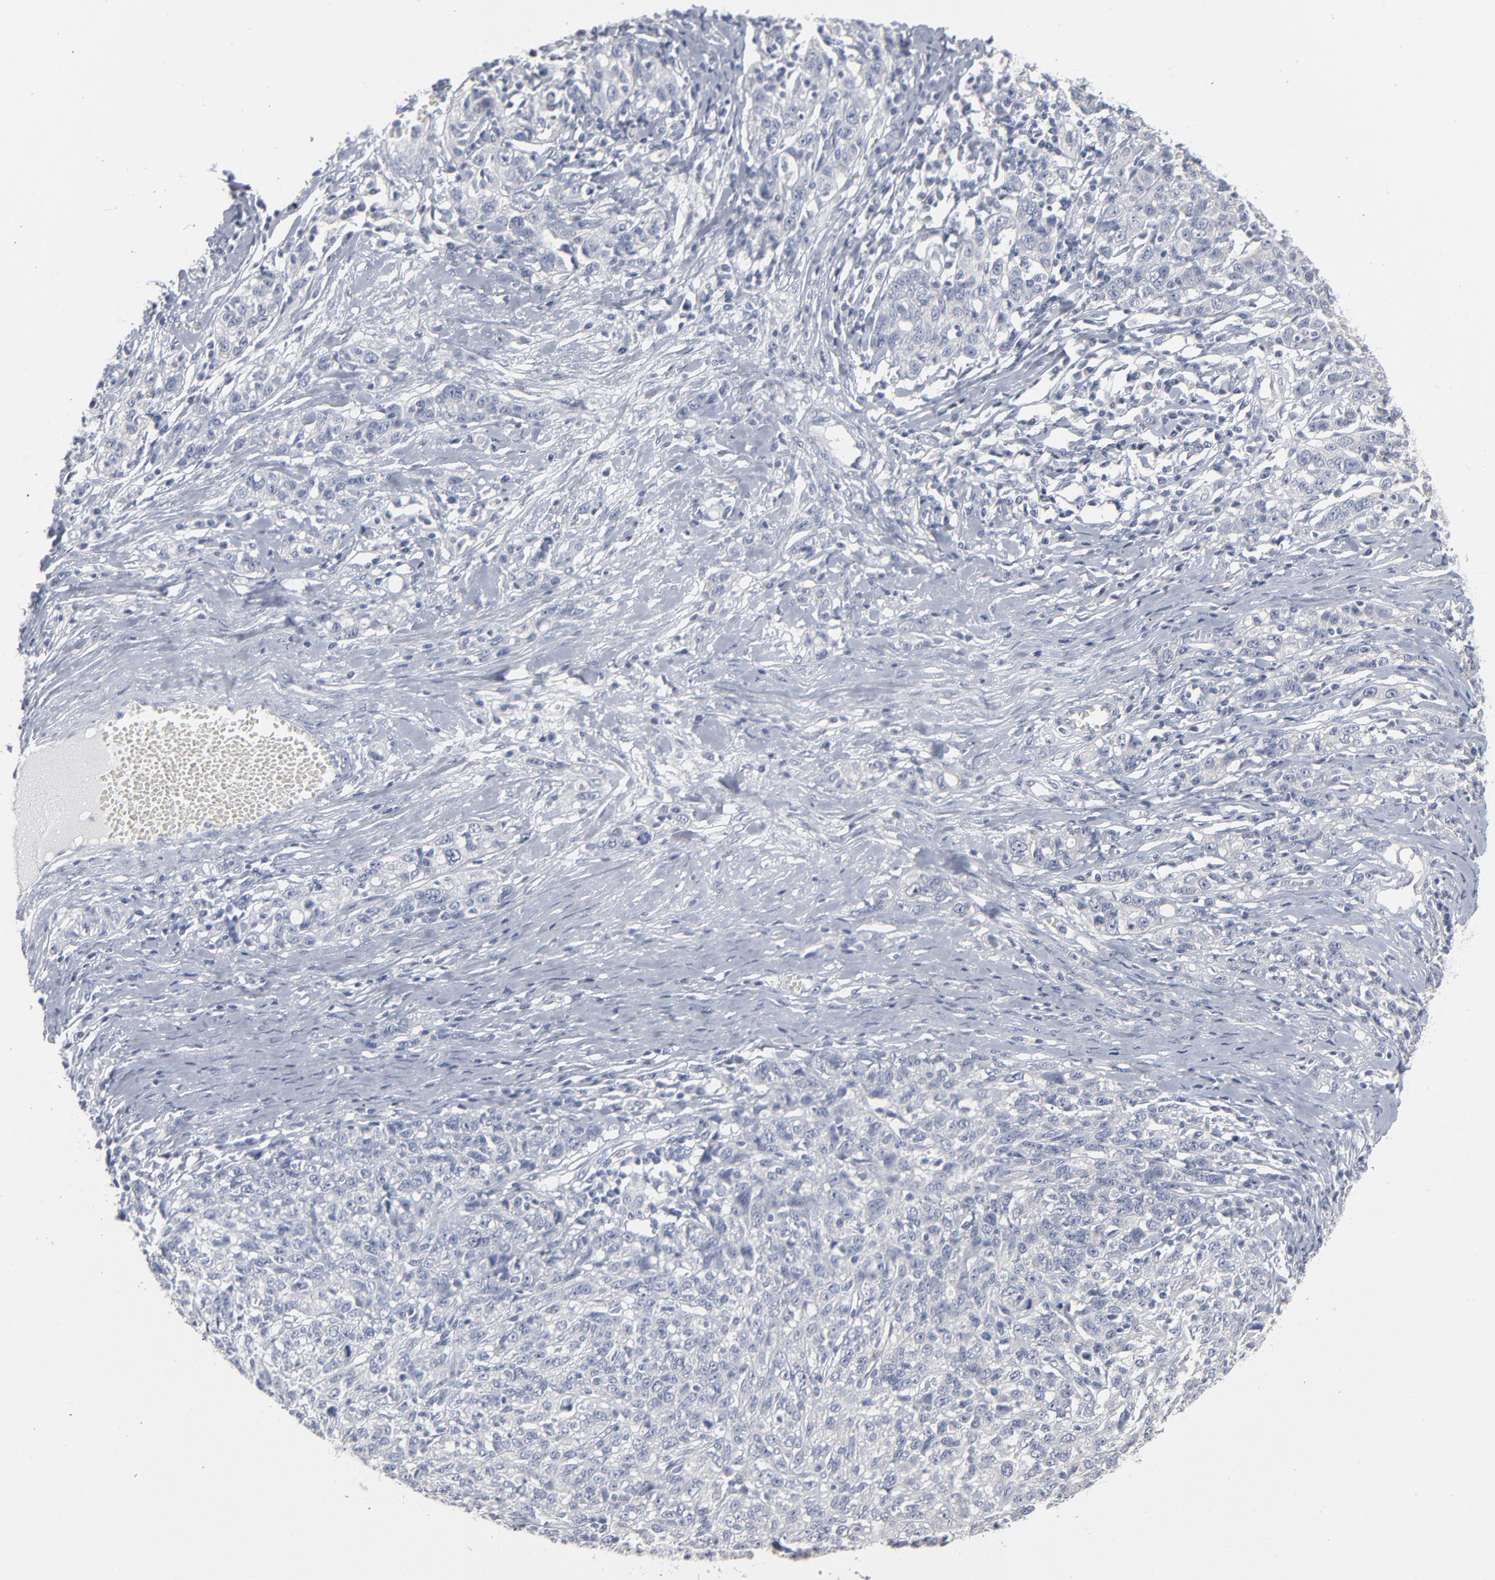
{"staining": {"intensity": "negative", "quantity": "none", "location": "none"}, "tissue": "ovarian cancer", "cell_type": "Tumor cells", "image_type": "cancer", "snomed": [{"axis": "morphology", "description": "Cystadenocarcinoma, serous, NOS"}, {"axis": "topography", "description": "Ovary"}], "caption": "Serous cystadenocarcinoma (ovarian) was stained to show a protein in brown. There is no significant positivity in tumor cells.", "gene": "PAGE1", "patient": {"sex": "female", "age": 71}}